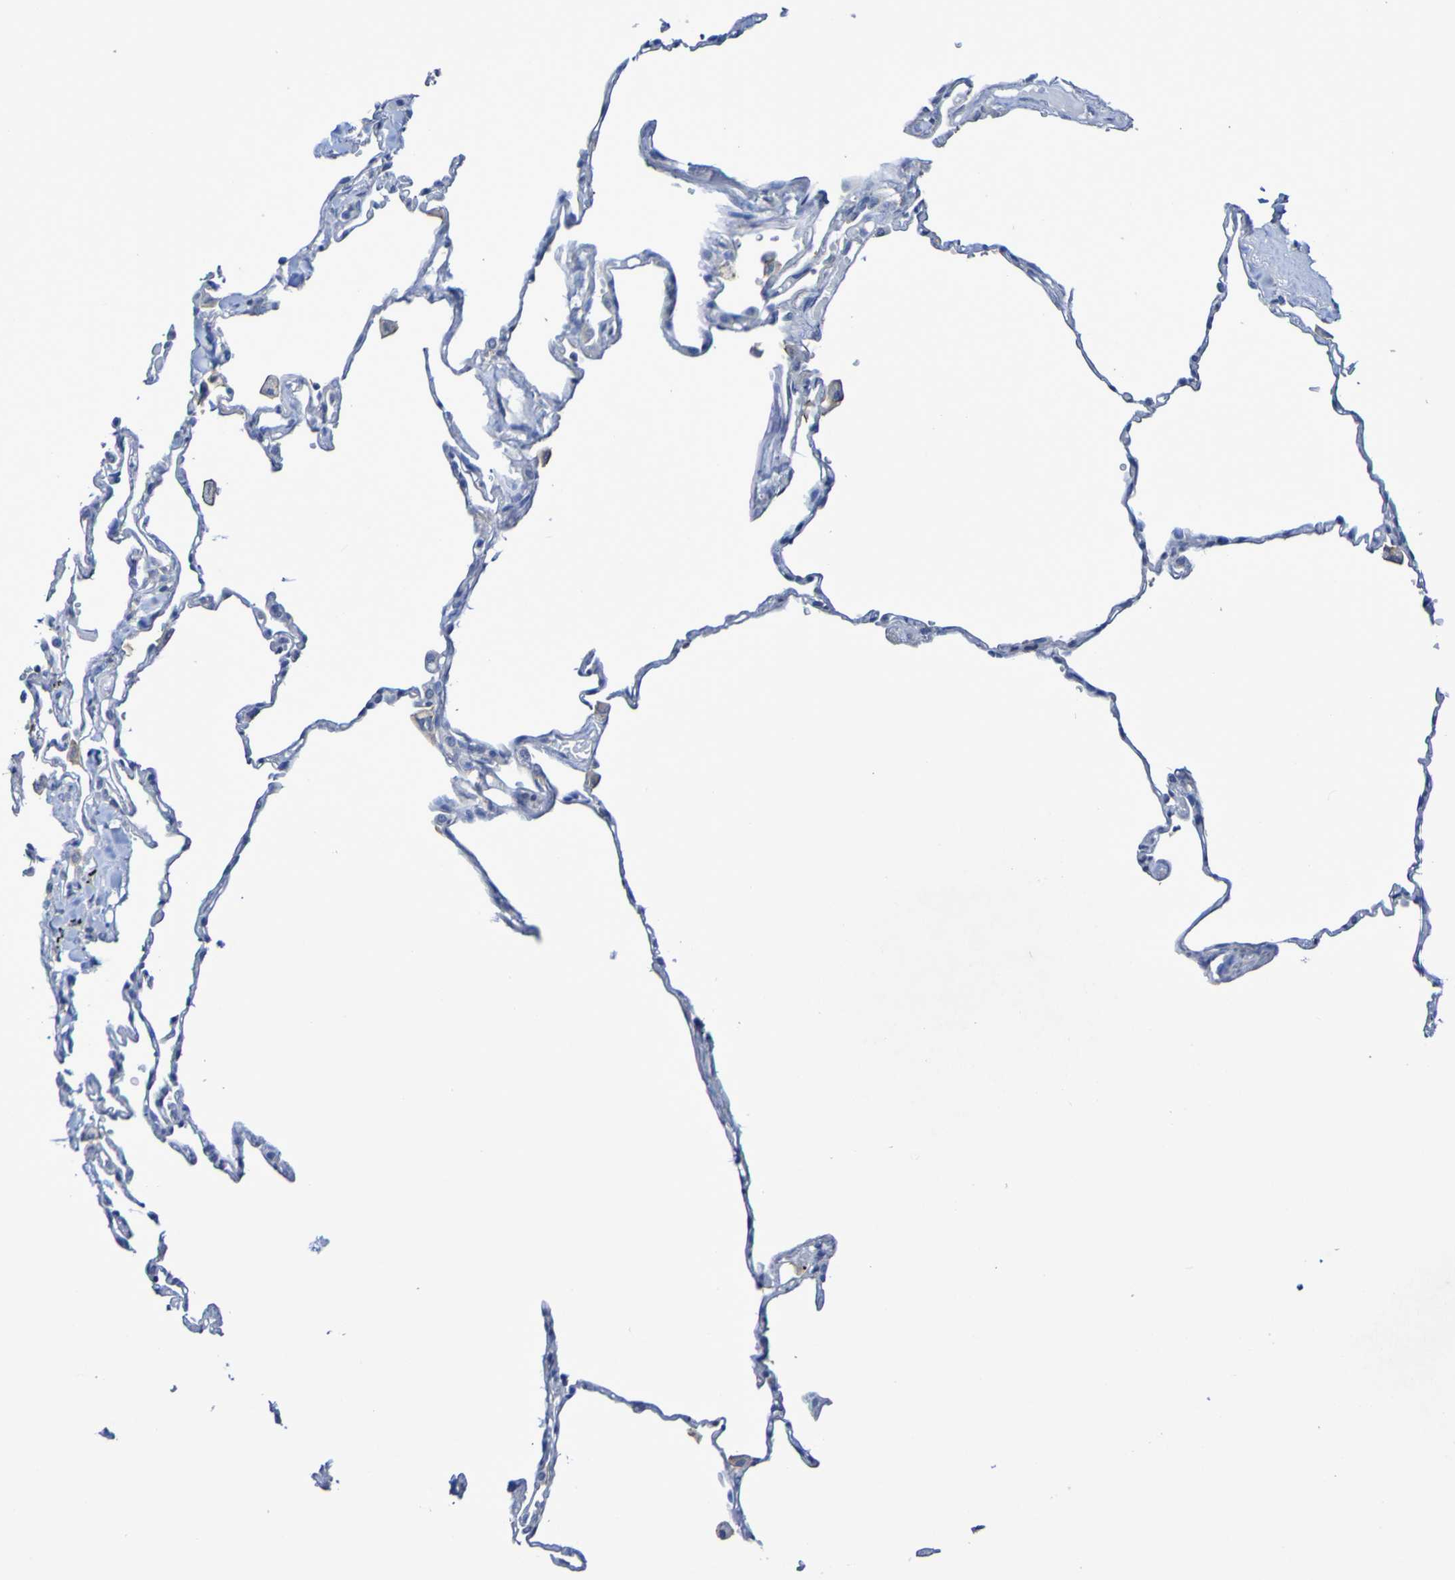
{"staining": {"intensity": "negative", "quantity": "none", "location": "none"}, "tissue": "lung", "cell_type": "Alveolar cells", "image_type": "normal", "snomed": [{"axis": "morphology", "description": "Normal tissue, NOS"}, {"axis": "topography", "description": "Lung"}], "caption": "Immunohistochemical staining of unremarkable lung demonstrates no significant expression in alveolar cells. (DAB (3,3'-diaminobenzidine) immunohistochemistry with hematoxylin counter stain).", "gene": "SLC3A2", "patient": {"sex": "male", "age": 59}}